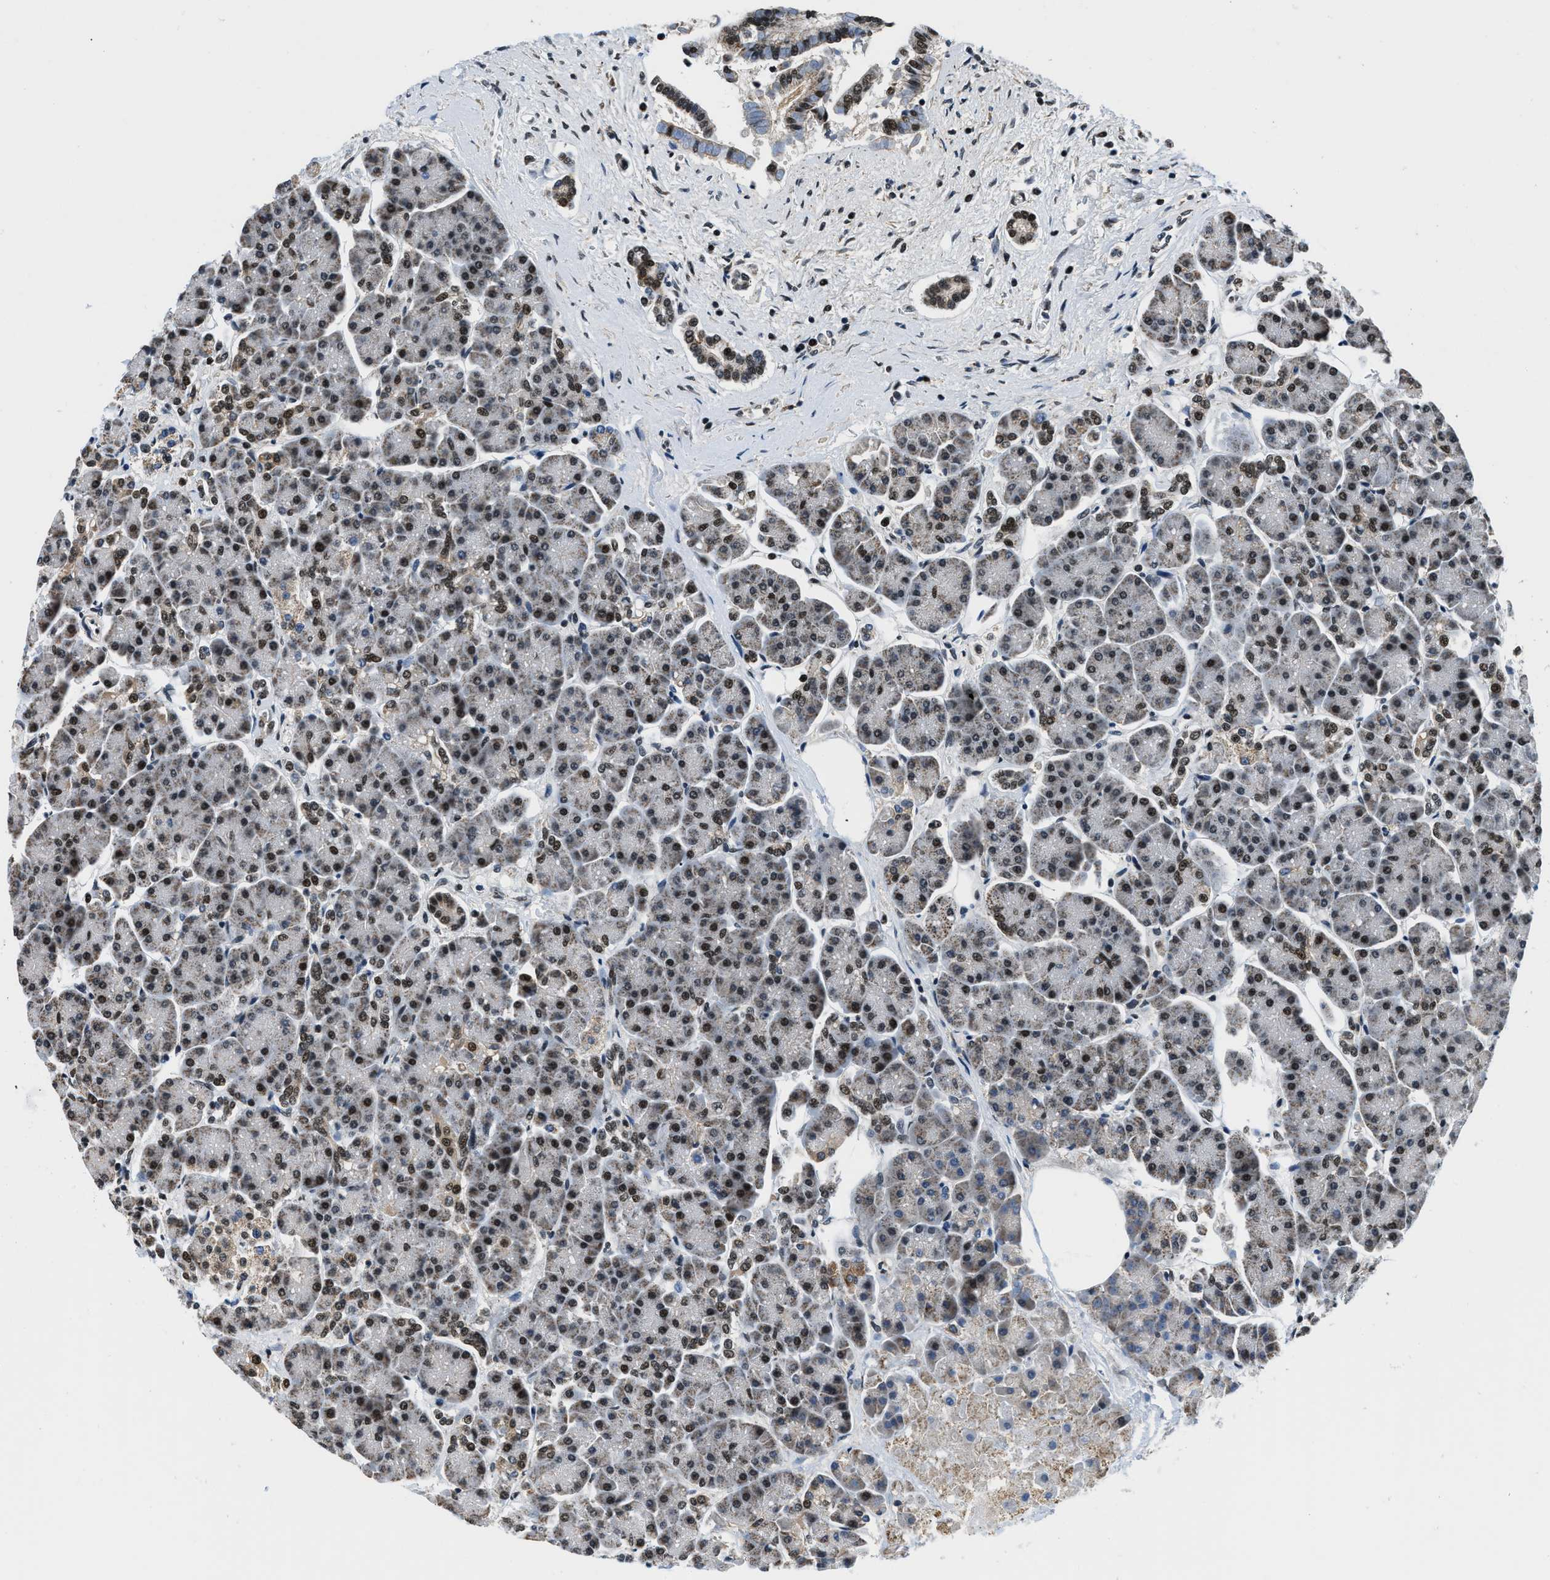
{"staining": {"intensity": "strong", "quantity": ">75%", "location": "nuclear"}, "tissue": "pancreas", "cell_type": "Exocrine glandular cells", "image_type": "normal", "snomed": [{"axis": "morphology", "description": "Normal tissue, NOS"}, {"axis": "topography", "description": "Pancreas"}], "caption": "Brown immunohistochemical staining in unremarkable pancreas reveals strong nuclear positivity in approximately >75% of exocrine glandular cells.", "gene": "KDM3B", "patient": {"sex": "female", "age": 70}}